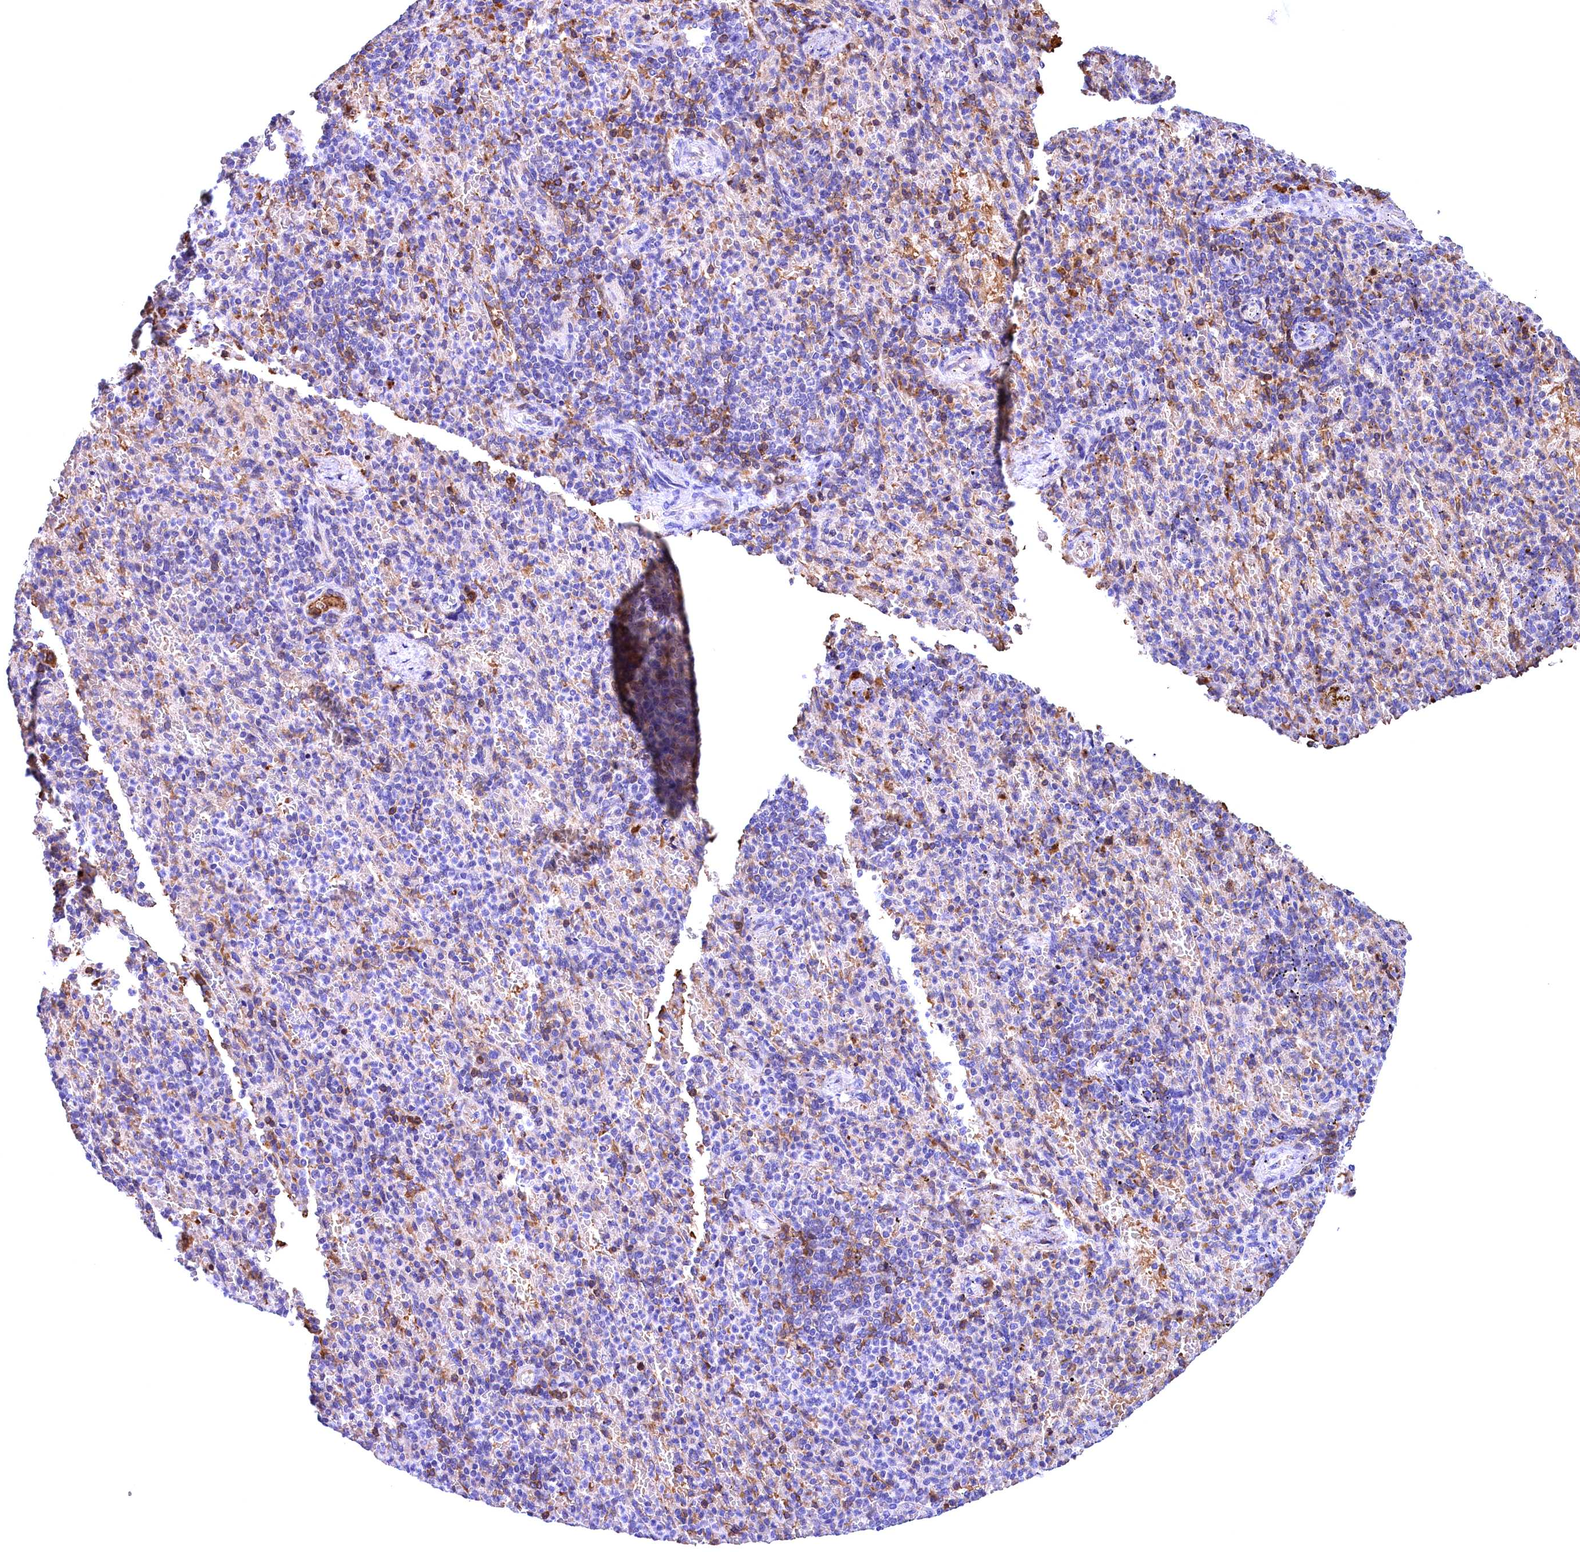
{"staining": {"intensity": "negative", "quantity": "none", "location": "none"}, "tissue": "spleen", "cell_type": "Cells in red pulp", "image_type": "normal", "snomed": [{"axis": "morphology", "description": "Normal tissue, NOS"}, {"axis": "topography", "description": "Spleen"}], "caption": "DAB immunohistochemical staining of normal human spleen exhibits no significant positivity in cells in red pulp.", "gene": "PHAF1", "patient": {"sex": "female", "age": 74}}